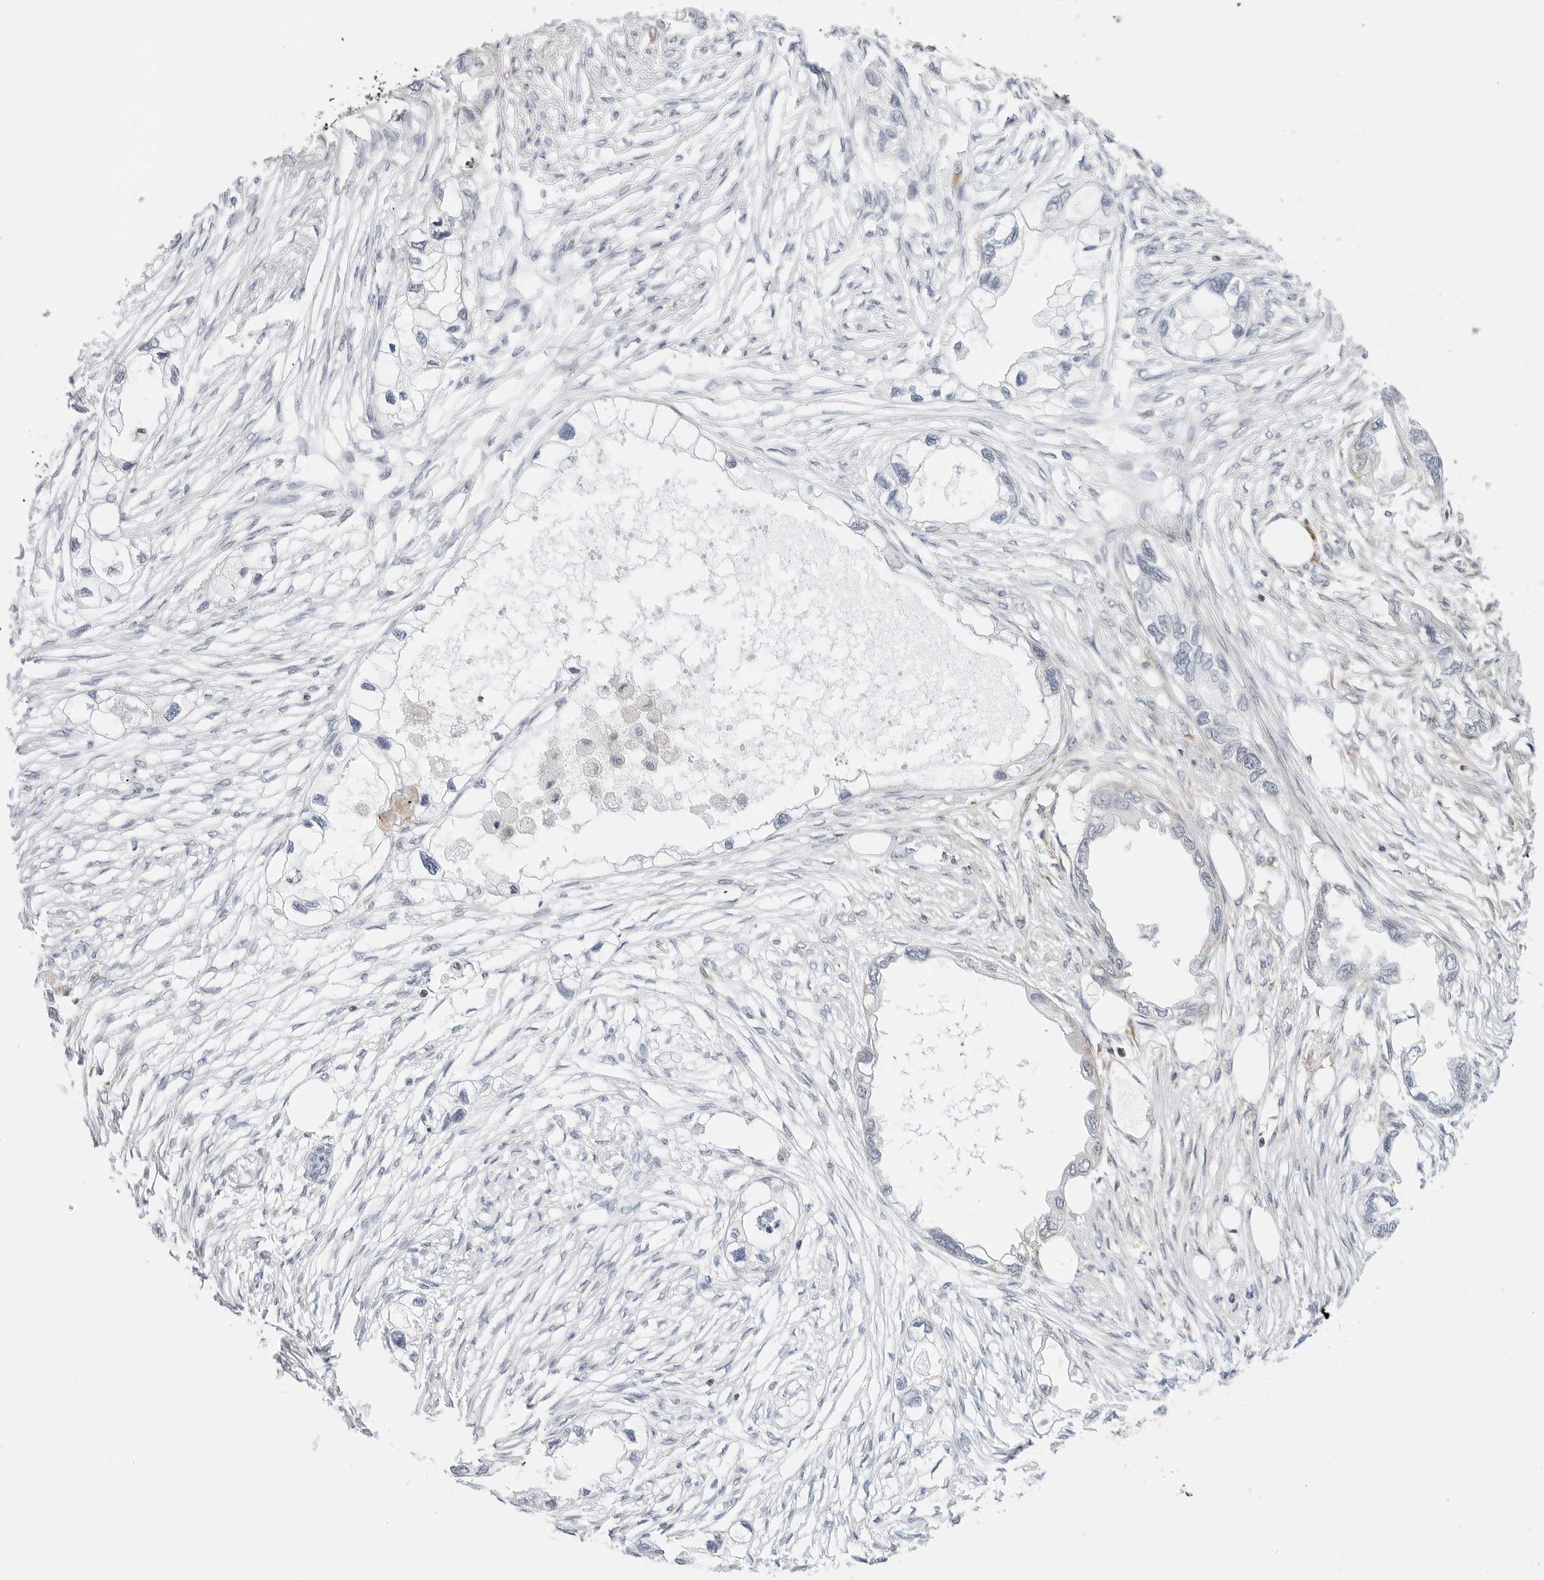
{"staining": {"intensity": "negative", "quantity": "none", "location": "none"}, "tissue": "endometrial cancer", "cell_type": "Tumor cells", "image_type": "cancer", "snomed": [{"axis": "morphology", "description": "Adenocarcinoma, NOS"}, {"axis": "morphology", "description": "Adenocarcinoma, metastatic, NOS"}, {"axis": "topography", "description": "Adipose tissue"}, {"axis": "topography", "description": "Endometrium"}], "caption": "Immunohistochemical staining of human adenocarcinoma (endometrial) demonstrates no significant positivity in tumor cells.", "gene": "GORAB", "patient": {"sex": "female", "age": 67}}